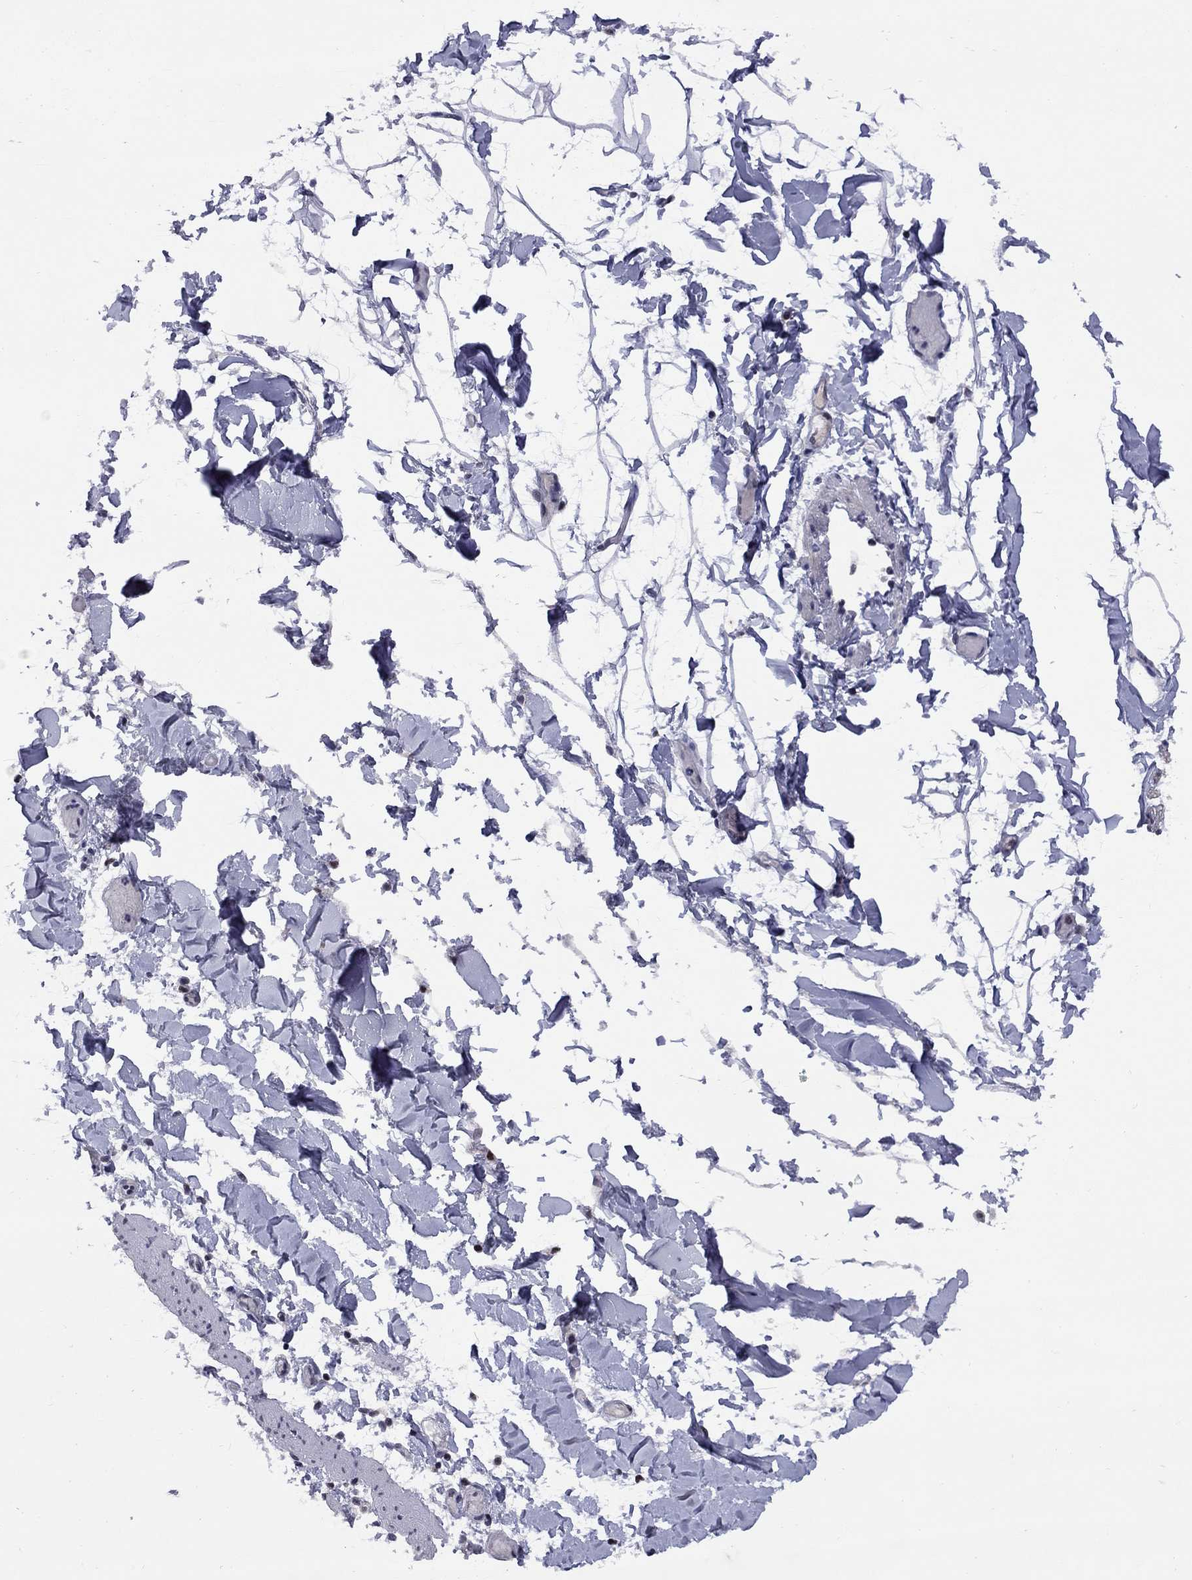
{"staining": {"intensity": "negative", "quantity": "none", "location": "none"}, "tissue": "adipose tissue", "cell_type": "Adipocytes", "image_type": "normal", "snomed": [{"axis": "morphology", "description": "Normal tissue, NOS"}, {"axis": "topography", "description": "Gallbladder"}, {"axis": "topography", "description": "Peripheral nerve tissue"}], "caption": "A high-resolution image shows immunohistochemistry (IHC) staining of normal adipose tissue, which shows no significant positivity in adipocytes. The staining is performed using DAB (3,3'-diaminobenzidine) brown chromogen with nuclei counter-stained in using hematoxylin.", "gene": "TAF9", "patient": {"sex": "female", "age": 45}}